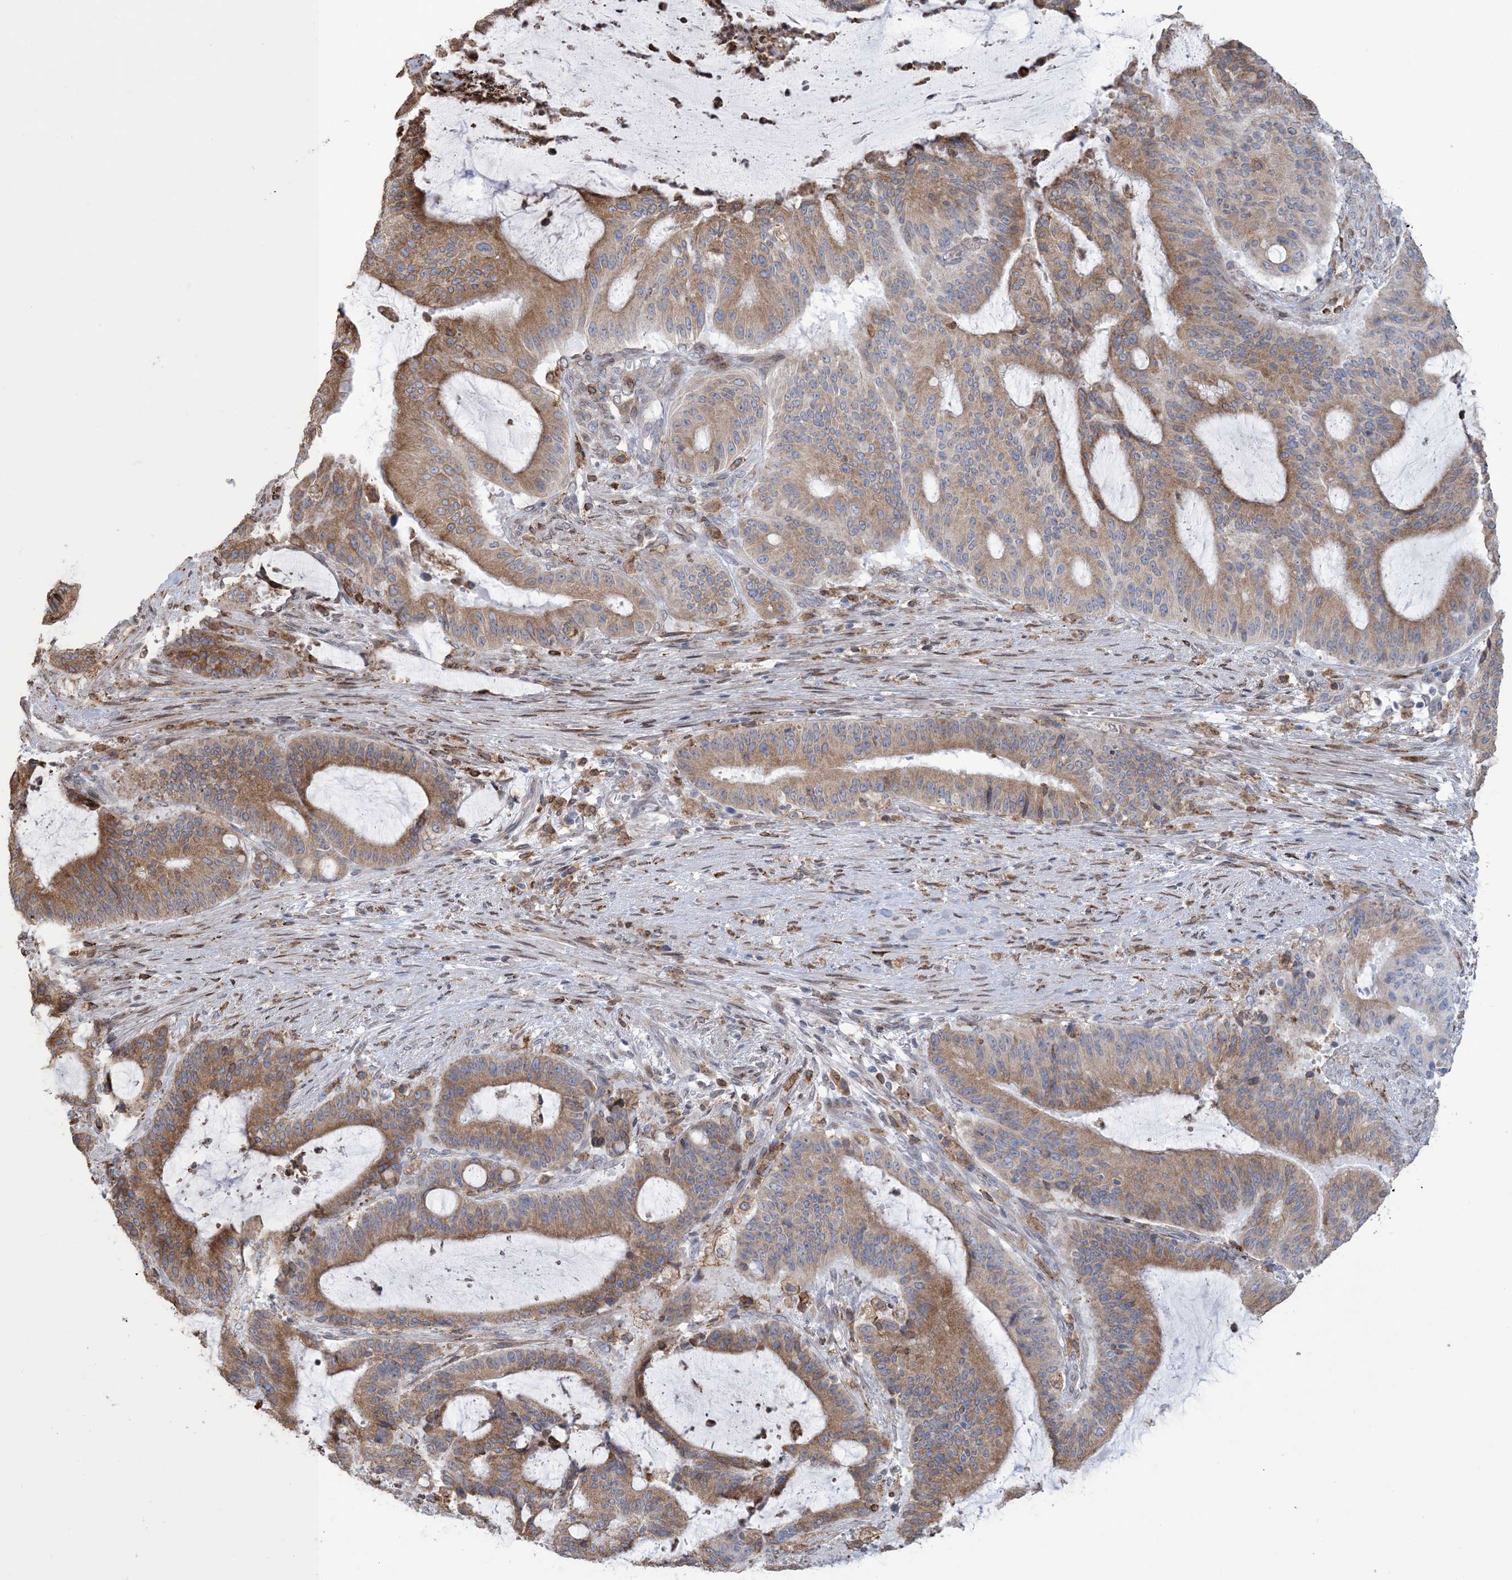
{"staining": {"intensity": "moderate", "quantity": "25%-75%", "location": "cytoplasmic/membranous"}, "tissue": "liver cancer", "cell_type": "Tumor cells", "image_type": "cancer", "snomed": [{"axis": "morphology", "description": "Normal tissue, NOS"}, {"axis": "morphology", "description": "Cholangiocarcinoma"}, {"axis": "topography", "description": "Liver"}, {"axis": "topography", "description": "Peripheral nerve tissue"}], "caption": "Protein expression analysis of human liver cholangiocarcinoma reveals moderate cytoplasmic/membranous expression in approximately 25%-75% of tumor cells.", "gene": "SHANK1", "patient": {"sex": "female", "age": 73}}